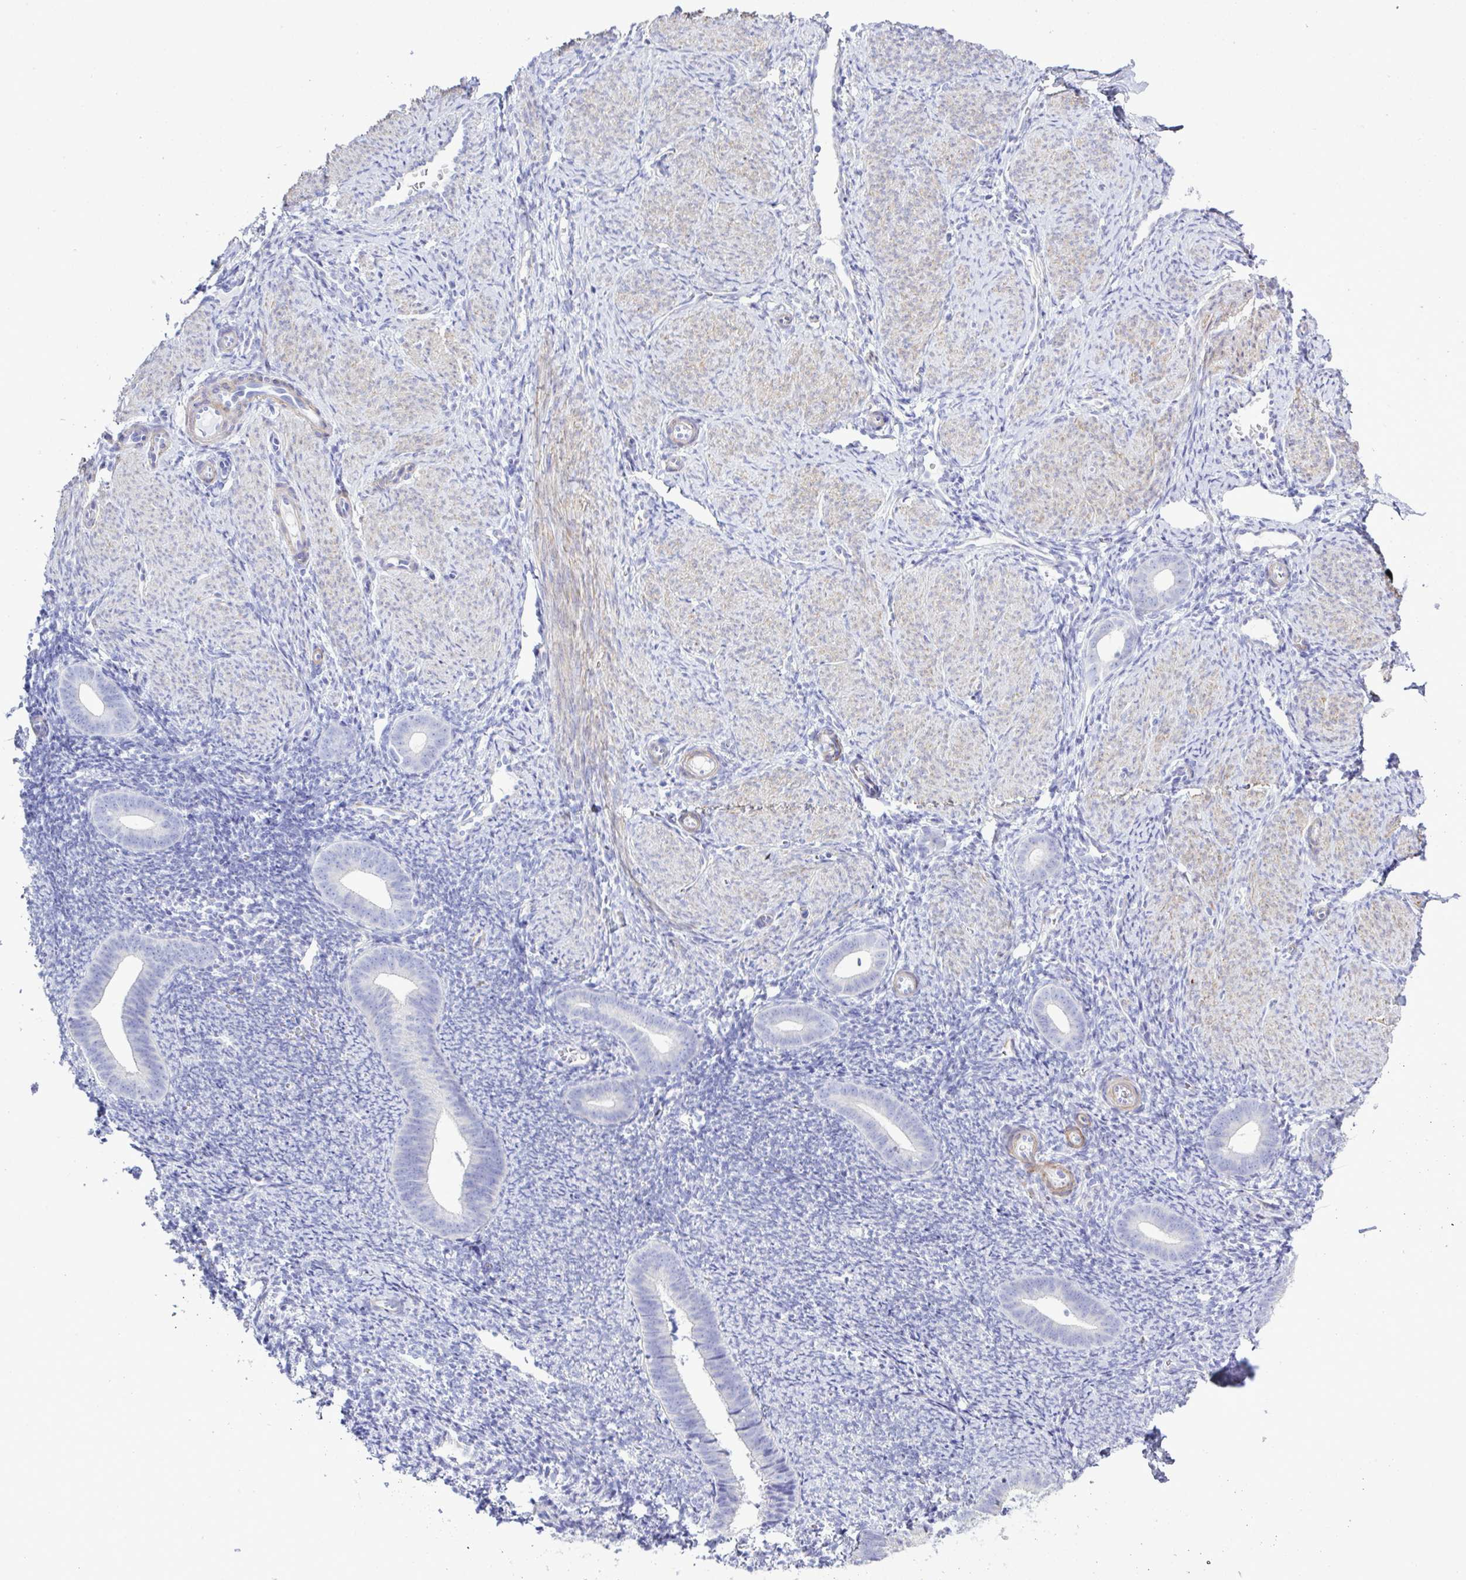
{"staining": {"intensity": "negative", "quantity": "none", "location": "none"}, "tissue": "endometrium", "cell_type": "Cells in endometrial stroma", "image_type": "normal", "snomed": [{"axis": "morphology", "description": "Normal tissue, NOS"}, {"axis": "topography", "description": "Endometrium"}], "caption": "This is an immunohistochemistry photomicrograph of benign endometrium. There is no expression in cells in endometrial stroma.", "gene": "MED11", "patient": {"sex": "female", "age": 39}}